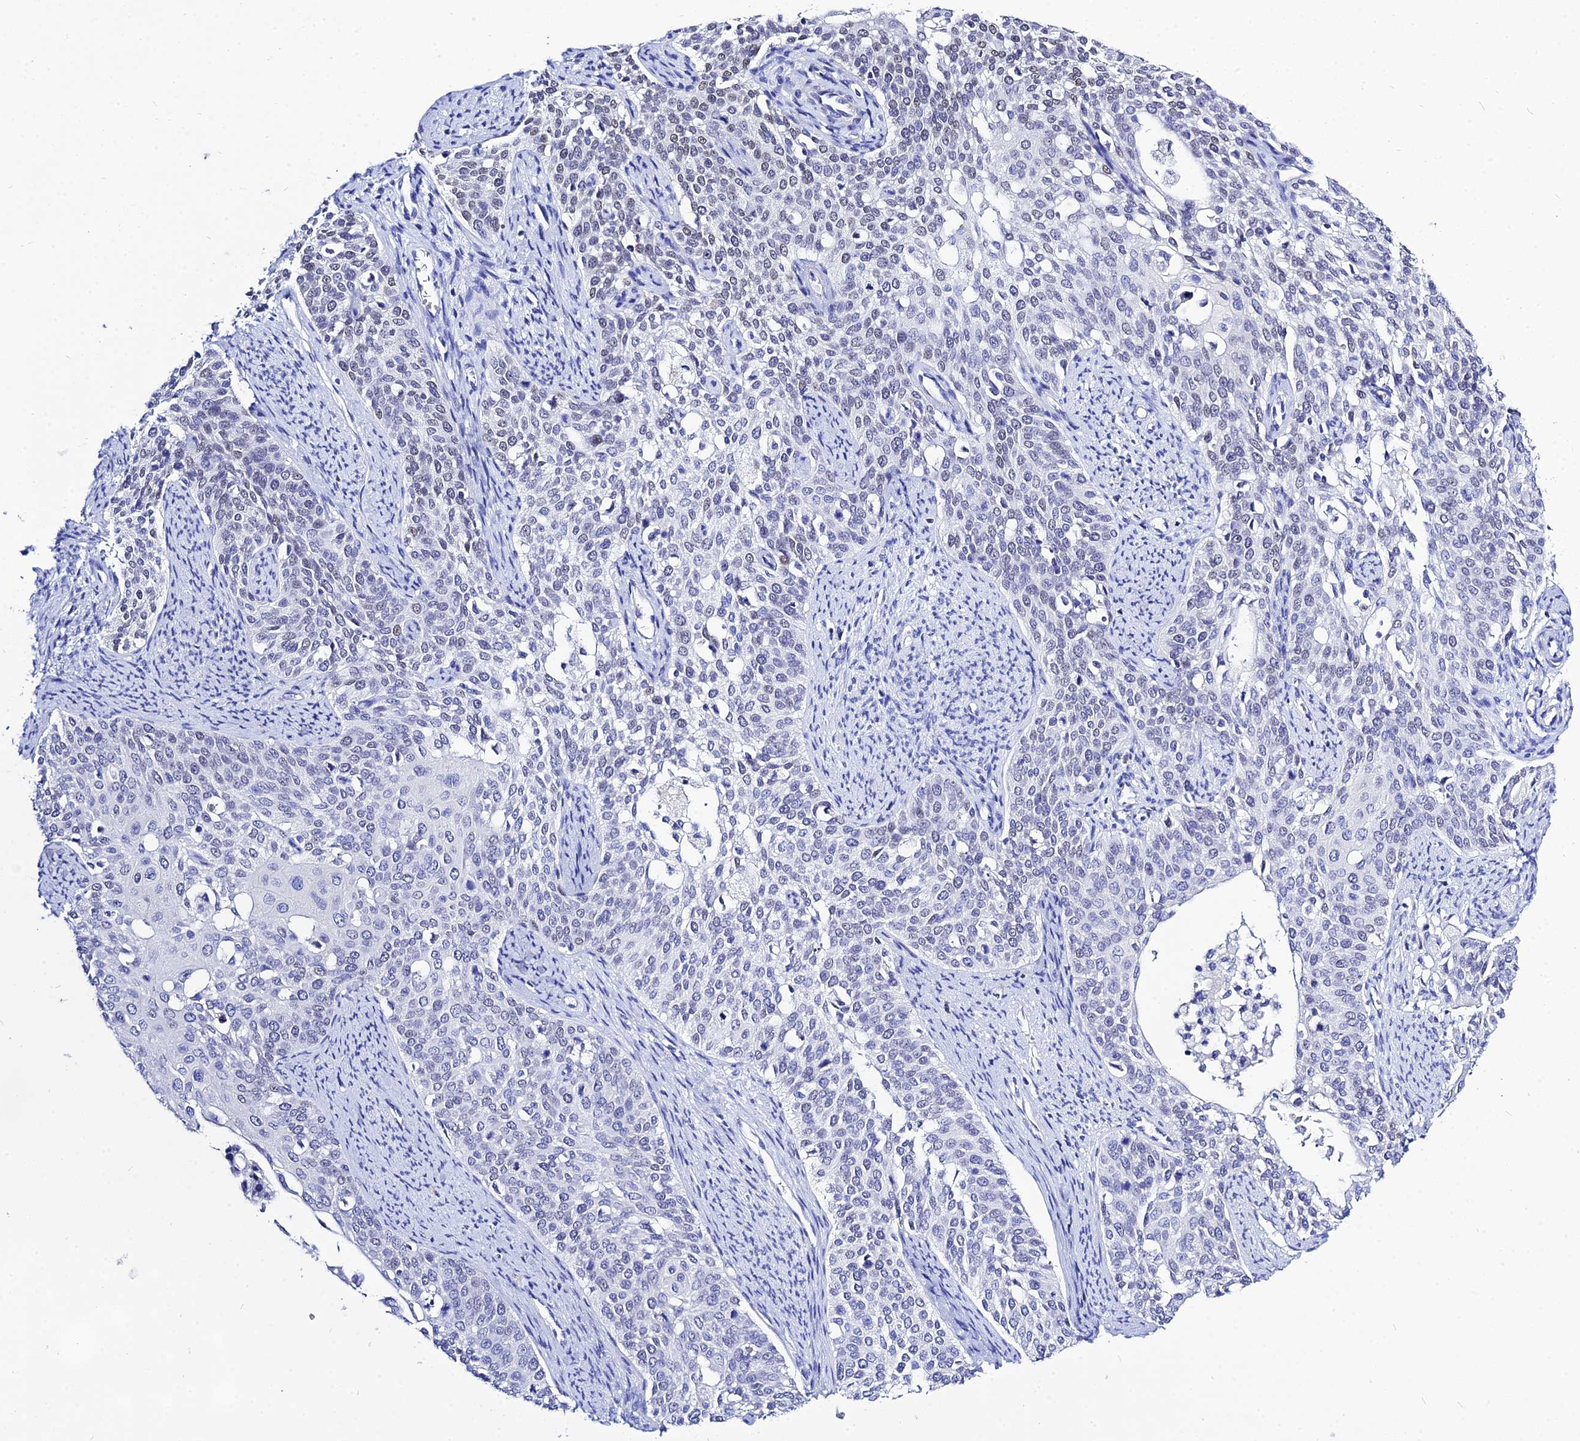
{"staining": {"intensity": "negative", "quantity": "none", "location": "none"}, "tissue": "cervical cancer", "cell_type": "Tumor cells", "image_type": "cancer", "snomed": [{"axis": "morphology", "description": "Squamous cell carcinoma, NOS"}, {"axis": "topography", "description": "Cervix"}], "caption": "Immunohistochemistry (IHC) photomicrograph of squamous cell carcinoma (cervical) stained for a protein (brown), which displays no staining in tumor cells. (DAB IHC, high magnification).", "gene": "DEFB107A", "patient": {"sex": "female", "age": 44}}